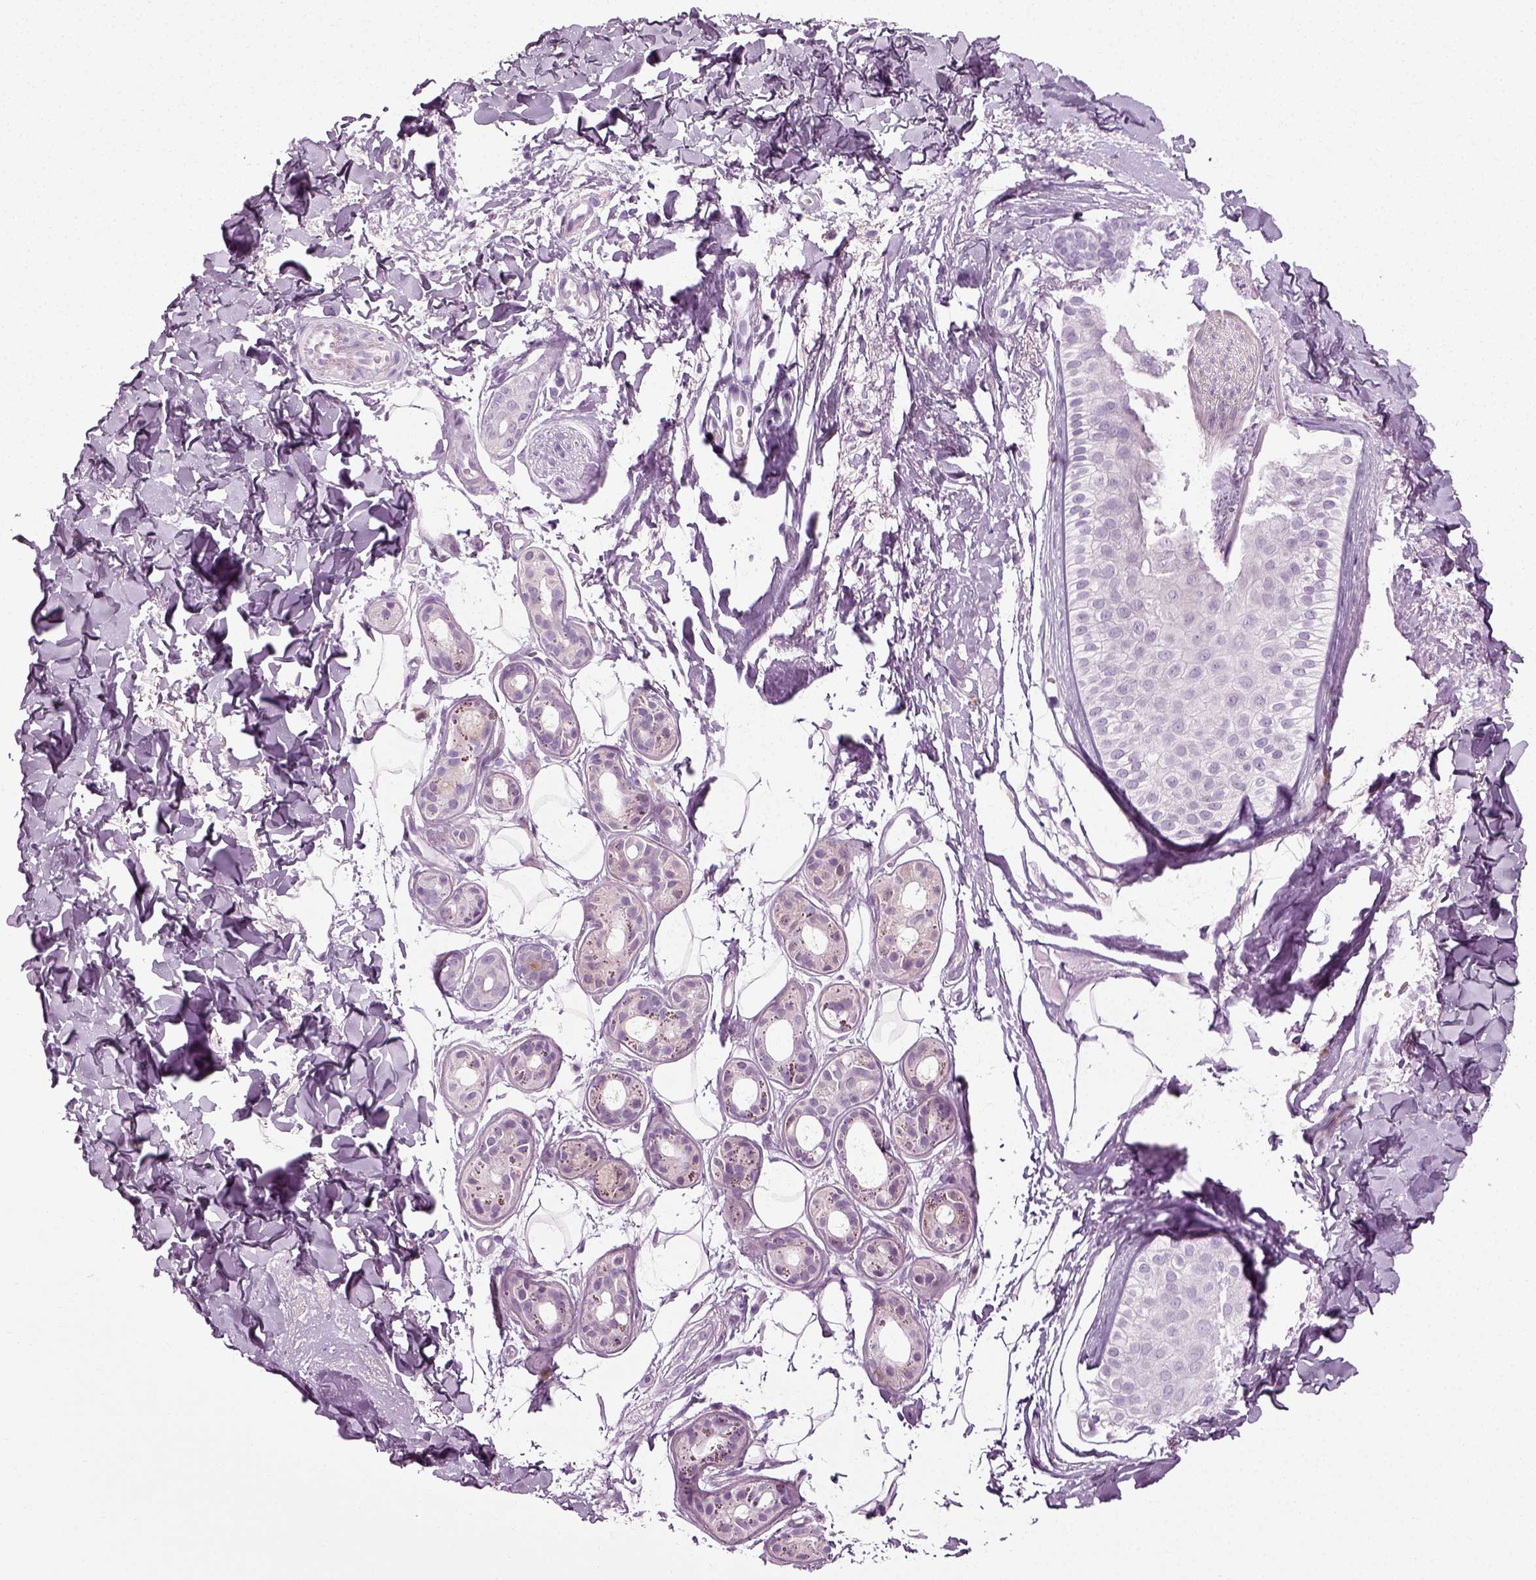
{"staining": {"intensity": "negative", "quantity": "none", "location": "none"}, "tissue": "skin cancer", "cell_type": "Tumor cells", "image_type": "cancer", "snomed": [{"axis": "morphology", "description": "Normal tissue, NOS"}, {"axis": "morphology", "description": "Basal cell carcinoma"}, {"axis": "topography", "description": "Skin"}], "caption": "Tumor cells show no significant positivity in basal cell carcinoma (skin). The staining was performed using DAB to visualize the protein expression in brown, while the nuclei were stained in blue with hematoxylin (Magnification: 20x).", "gene": "SCG5", "patient": {"sex": "male", "age": 84}}